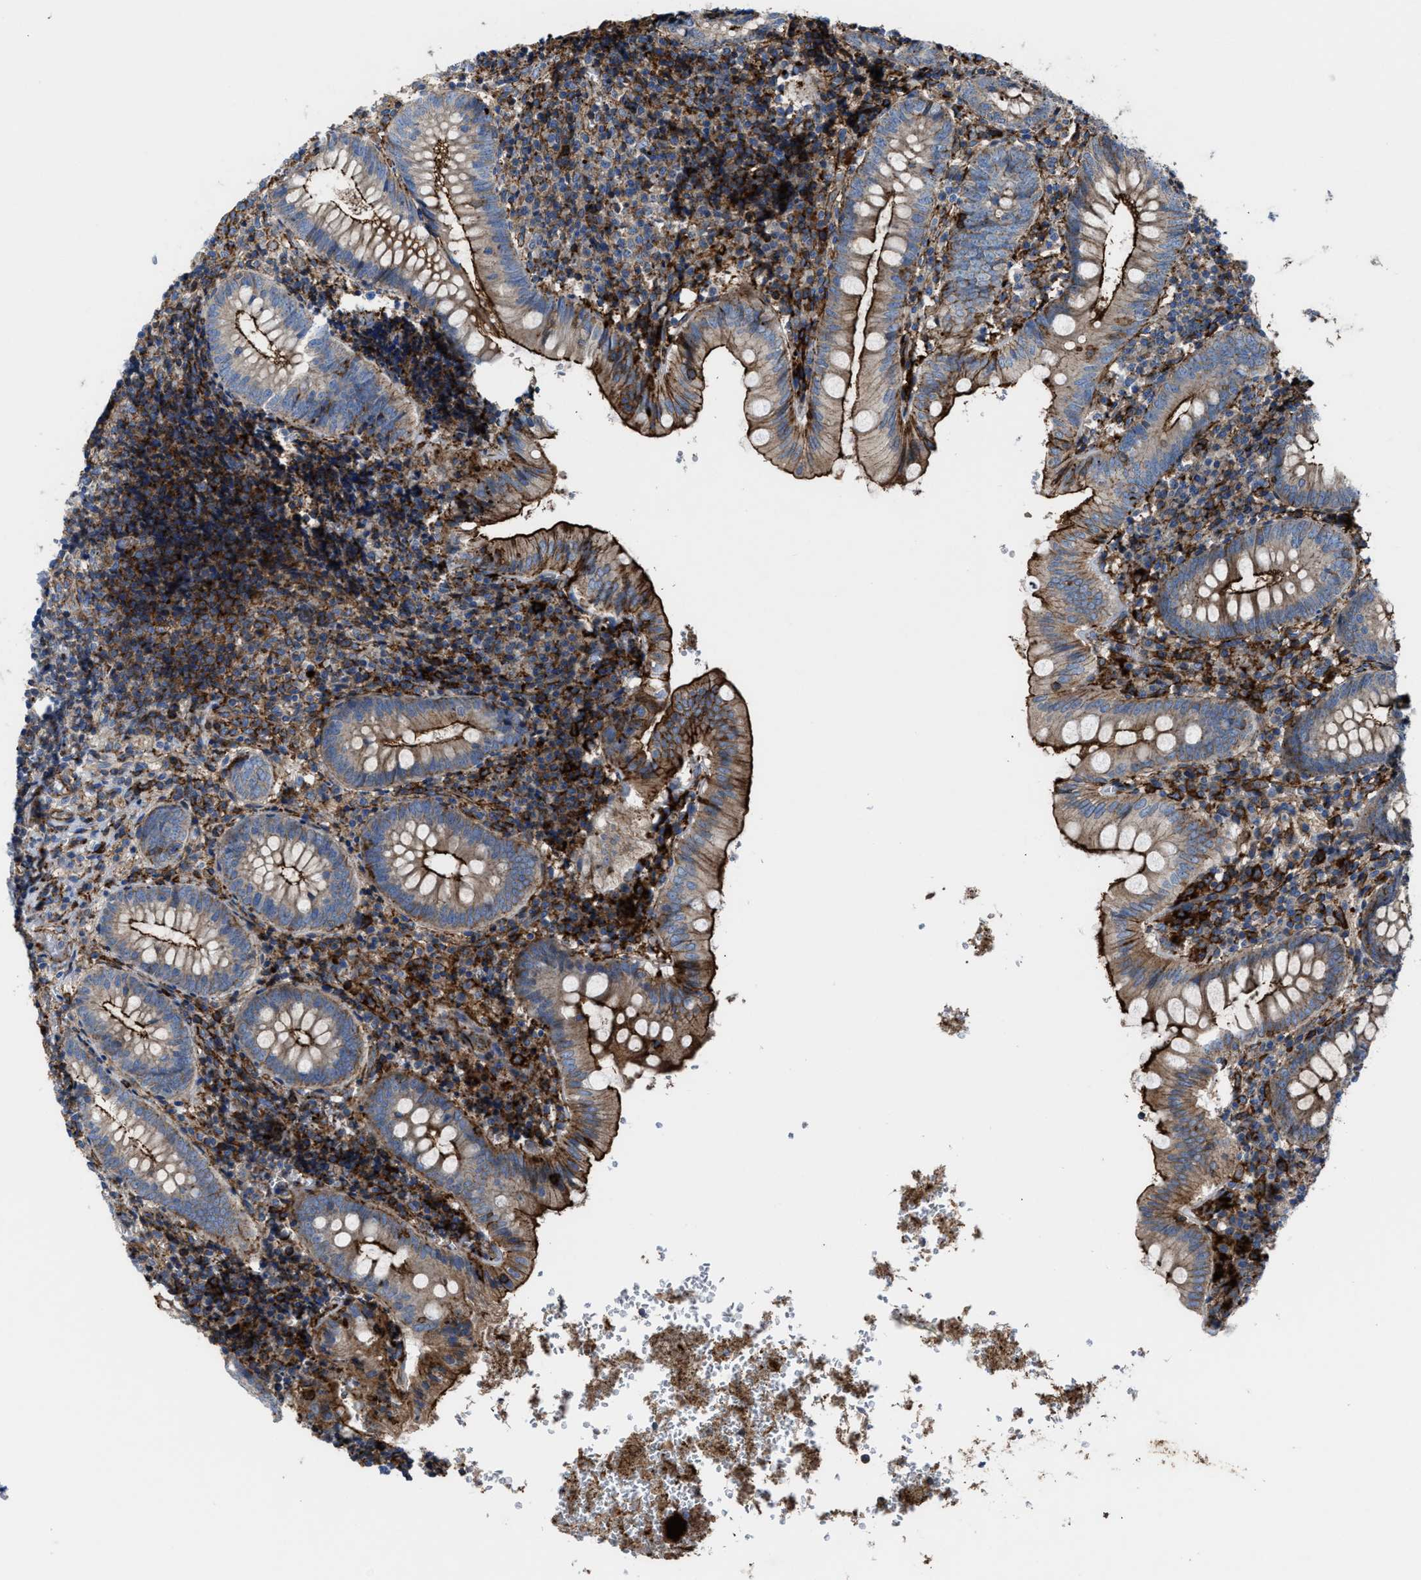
{"staining": {"intensity": "strong", "quantity": ">75%", "location": "cytoplasmic/membranous"}, "tissue": "appendix", "cell_type": "Glandular cells", "image_type": "normal", "snomed": [{"axis": "morphology", "description": "Normal tissue, NOS"}, {"axis": "topography", "description": "Appendix"}], "caption": "A brown stain labels strong cytoplasmic/membranous staining of a protein in glandular cells of normal human appendix.", "gene": "AGPAT2", "patient": {"sex": "male", "age": 8}}